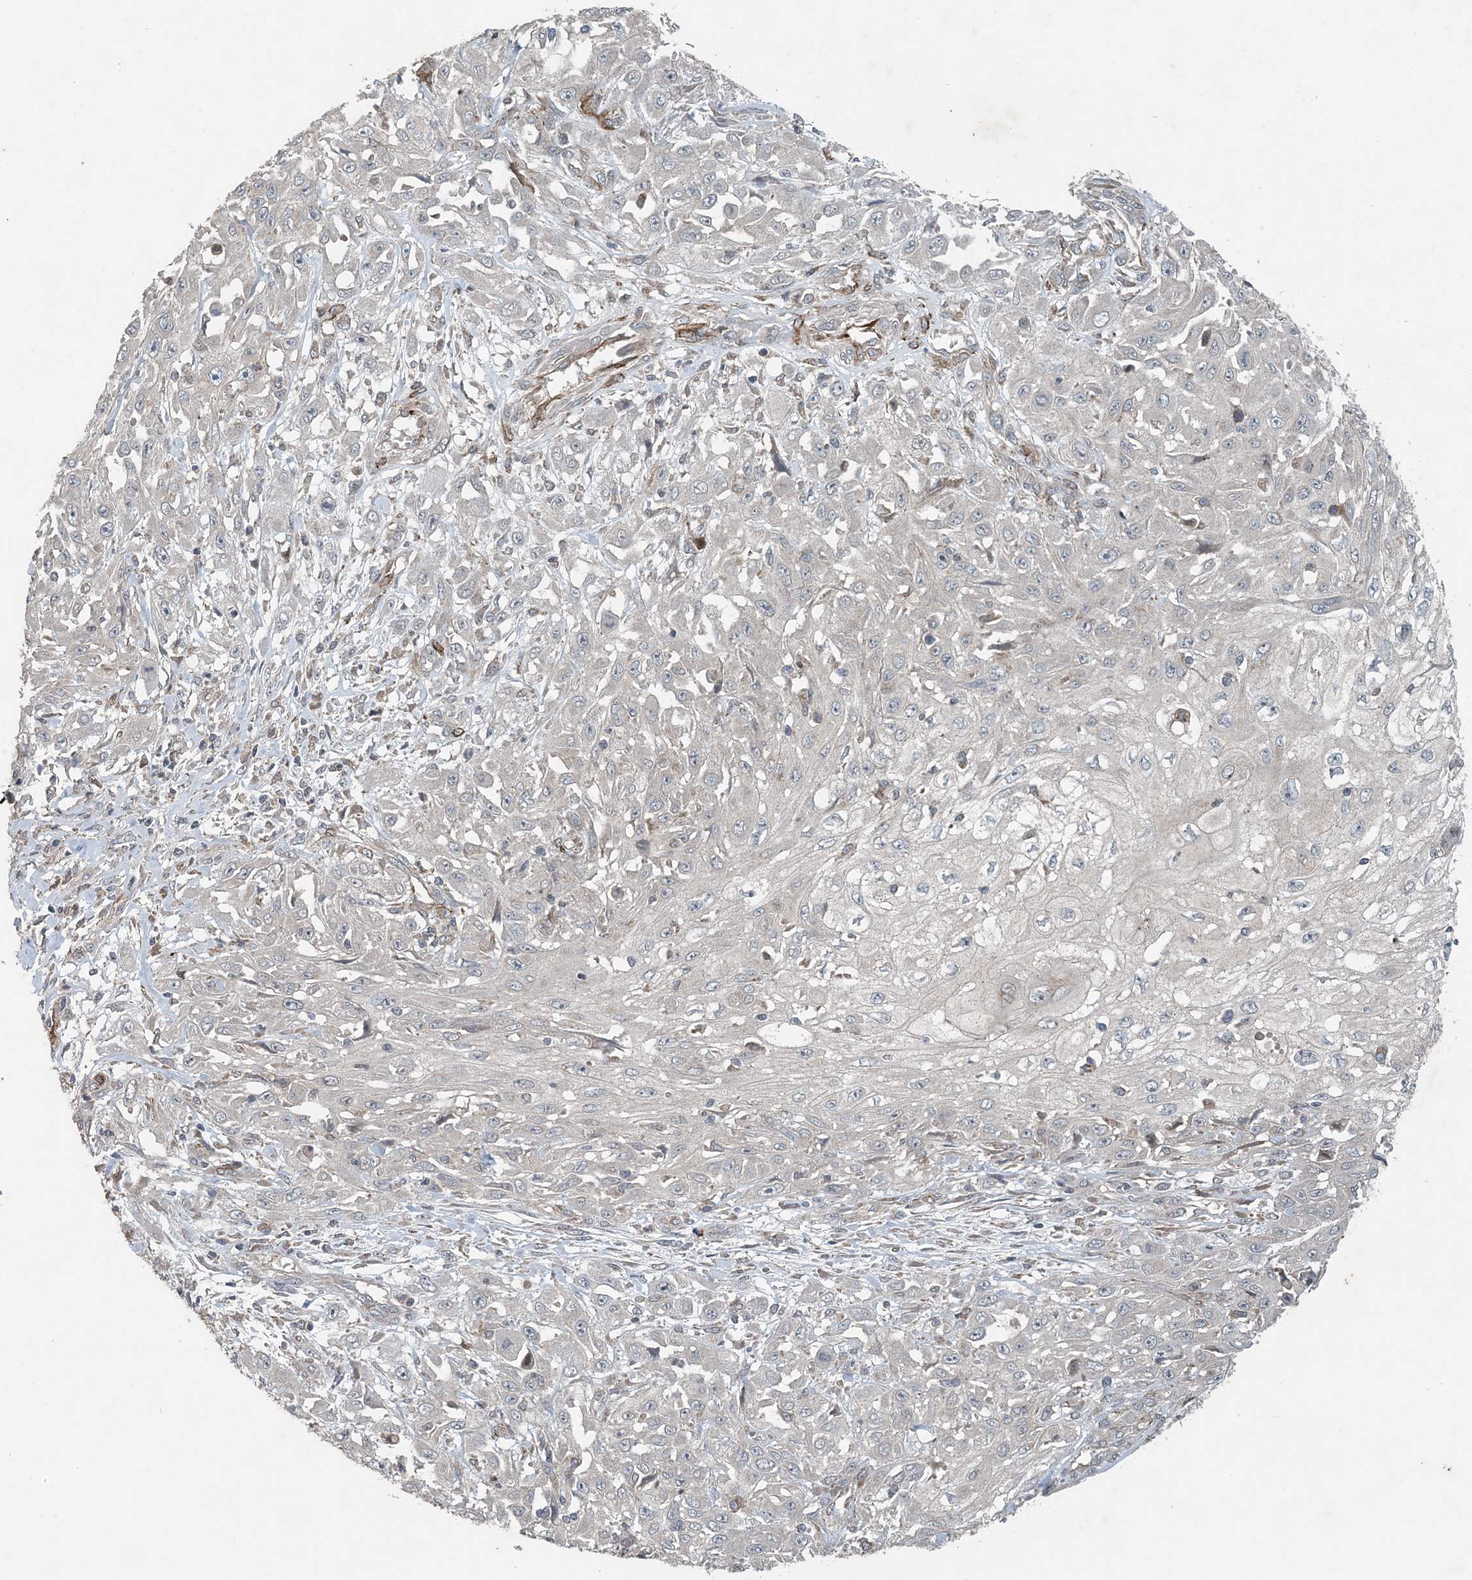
{"staining": {"intensity": "negative", "quantity": "none", "location": "none"}, "tissue": "skin cancer", "cell_type": "Tumor cells", "image_type": "cancer", "snomed": [{"axis": "morphology", "description": "Squamous cell carcinoma, NOS"}, {"axis": "morphology", "description": "Squamous cell carcinoma, metastatic, NOS"}, {"axis": "topography", "description": "Skin"}, {"axis": "topography", "description": "Lymph node"}], "caption": "A micrograph of human skin metastatic squamous cell carcinoma is negative for staining in tumor cells.", "gene": "MYO9B", "patient": {"sex": "male", "age": 75}}